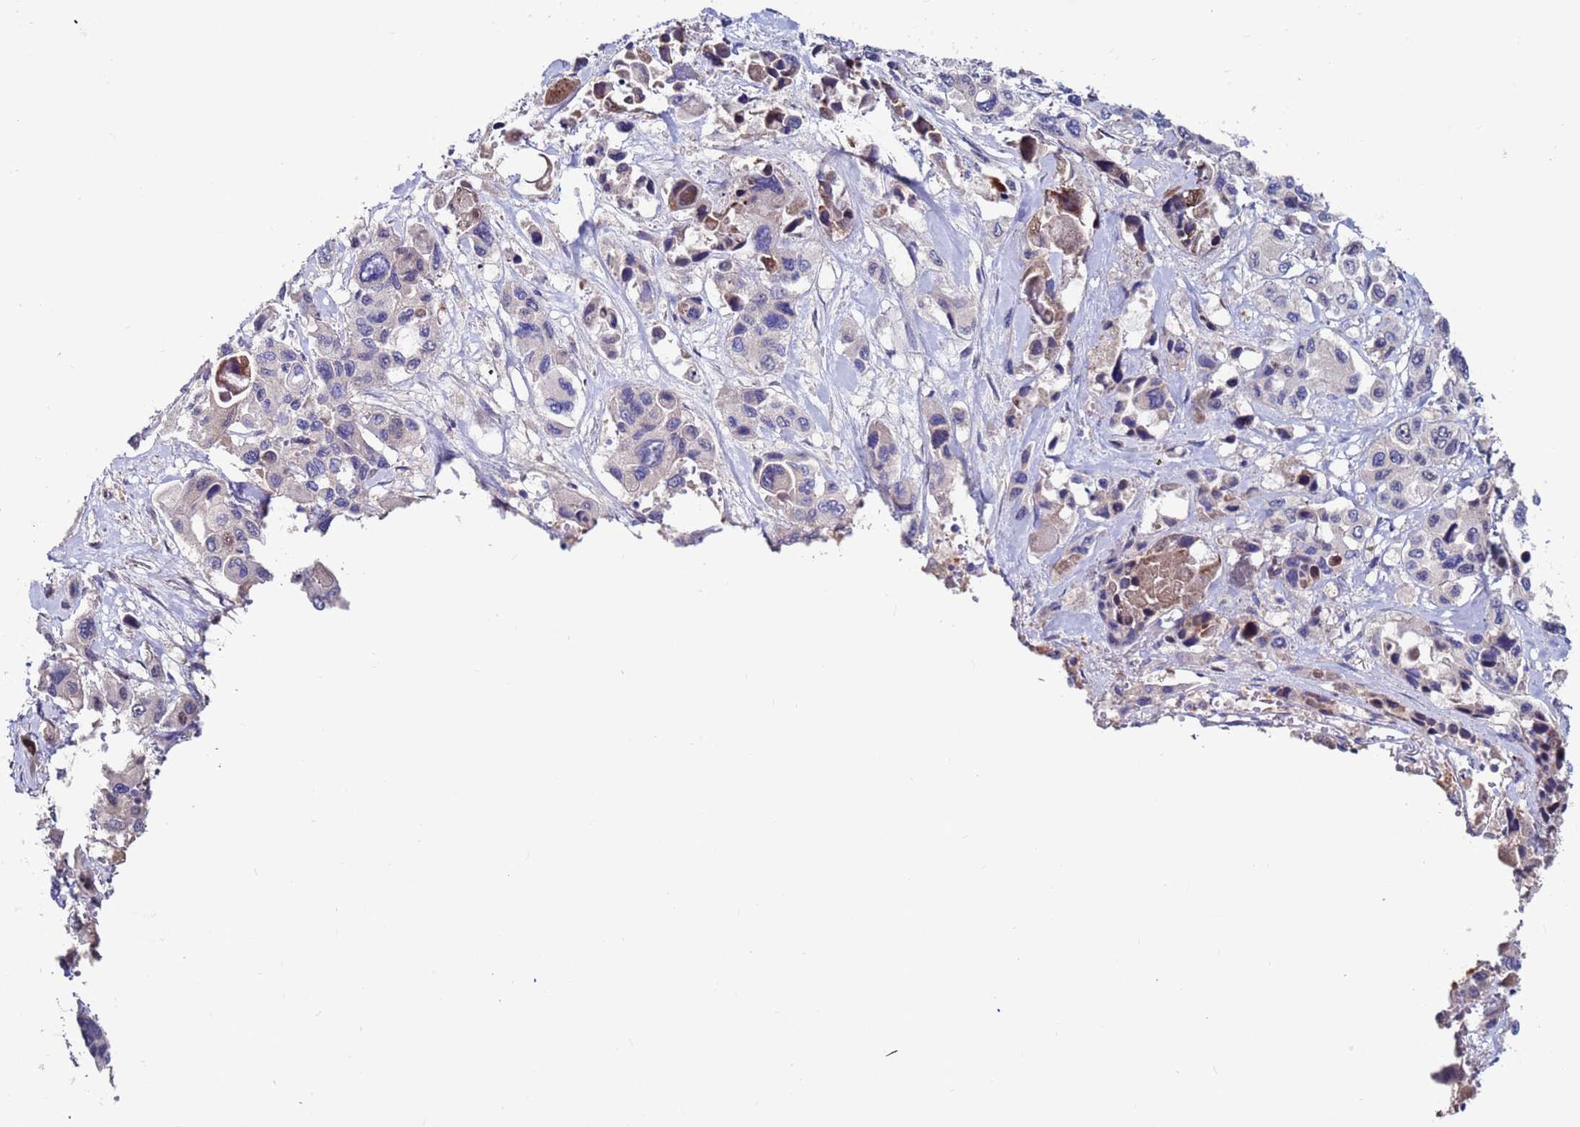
{"staining": {"intensity": "weak", "quantity": "<25%", "location": "nuclear"}, "tissue": "pancreatic cancer", "cell_type": "Tumor cells", "image_type": "cancer", "snomed": [{"axis": "morphology", "description": "Adenocarcinoma, NOS"}, {"axis": "topography", "description": "Pancreas"}], "caption": "The image demonstrates no significant positivity in tumor cells of pancreatic cancer (adenocarcinoma).", "gene": "FBXO27", "patient": {"sex": "male", "age": 92}}